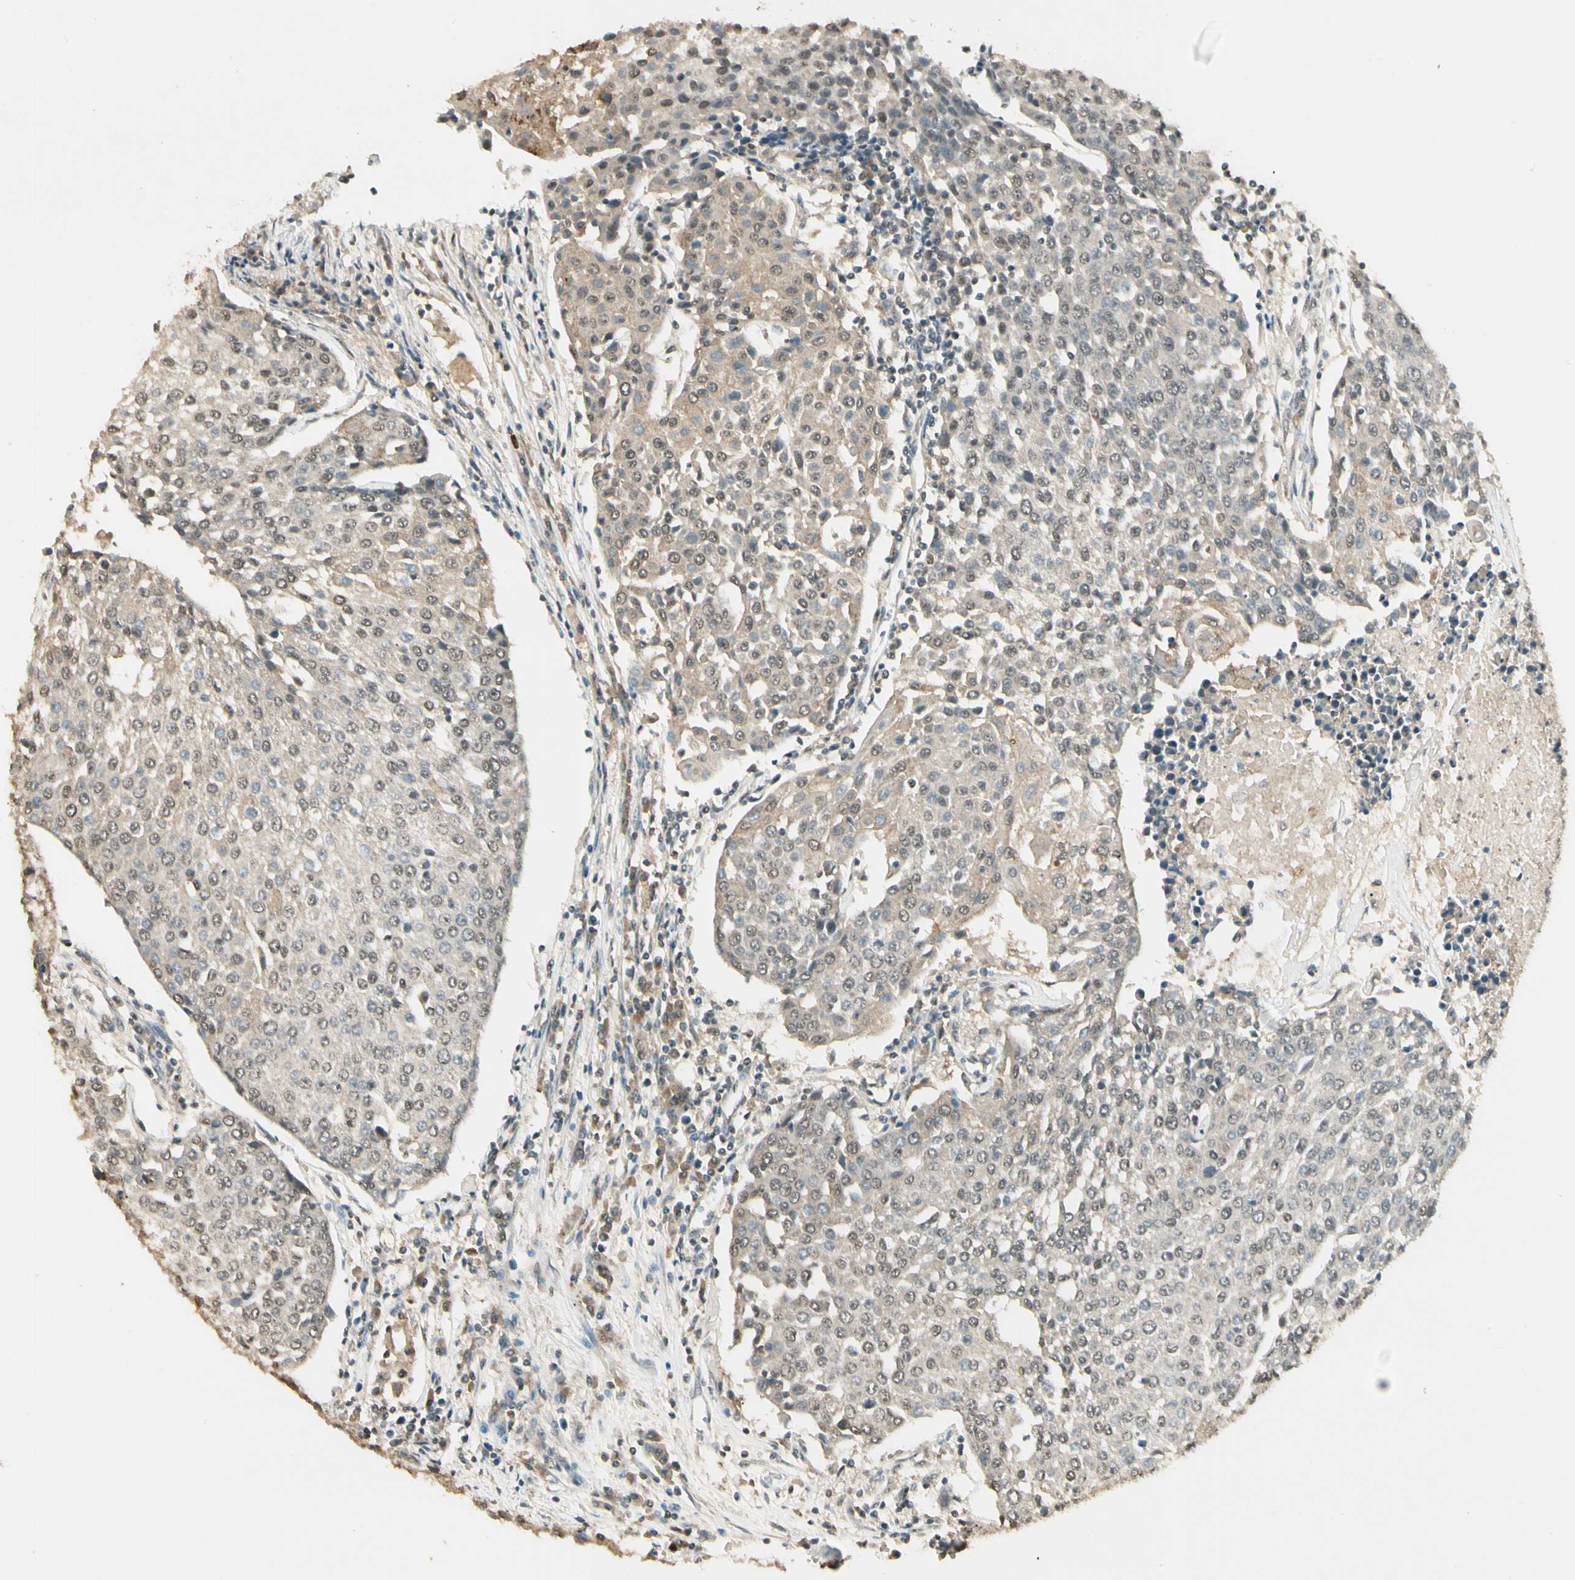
{"staining": {"intensity": "weak", "quantity": "25%-75%", "location": "cytoplasmic/membranous"}, "tissue": "urothelial cancer", "cell_type": "Tumor cells", "image_type": "cancer", "snomed": [{"axis": "morphology", "description": "Urothelial carcinoma, High grade"}, {"axis": "topography", "description": "Urinary bladder"}], "caption": "Urothelial carcinoma (high-grade) was stained to show a protein in brown. There is low levels of weak cytoplasmic/membranous staining in approximately 25%-75% of tumor cells.", "gene": "SGCA", "patient": {"sex": "female", "age": 85}}